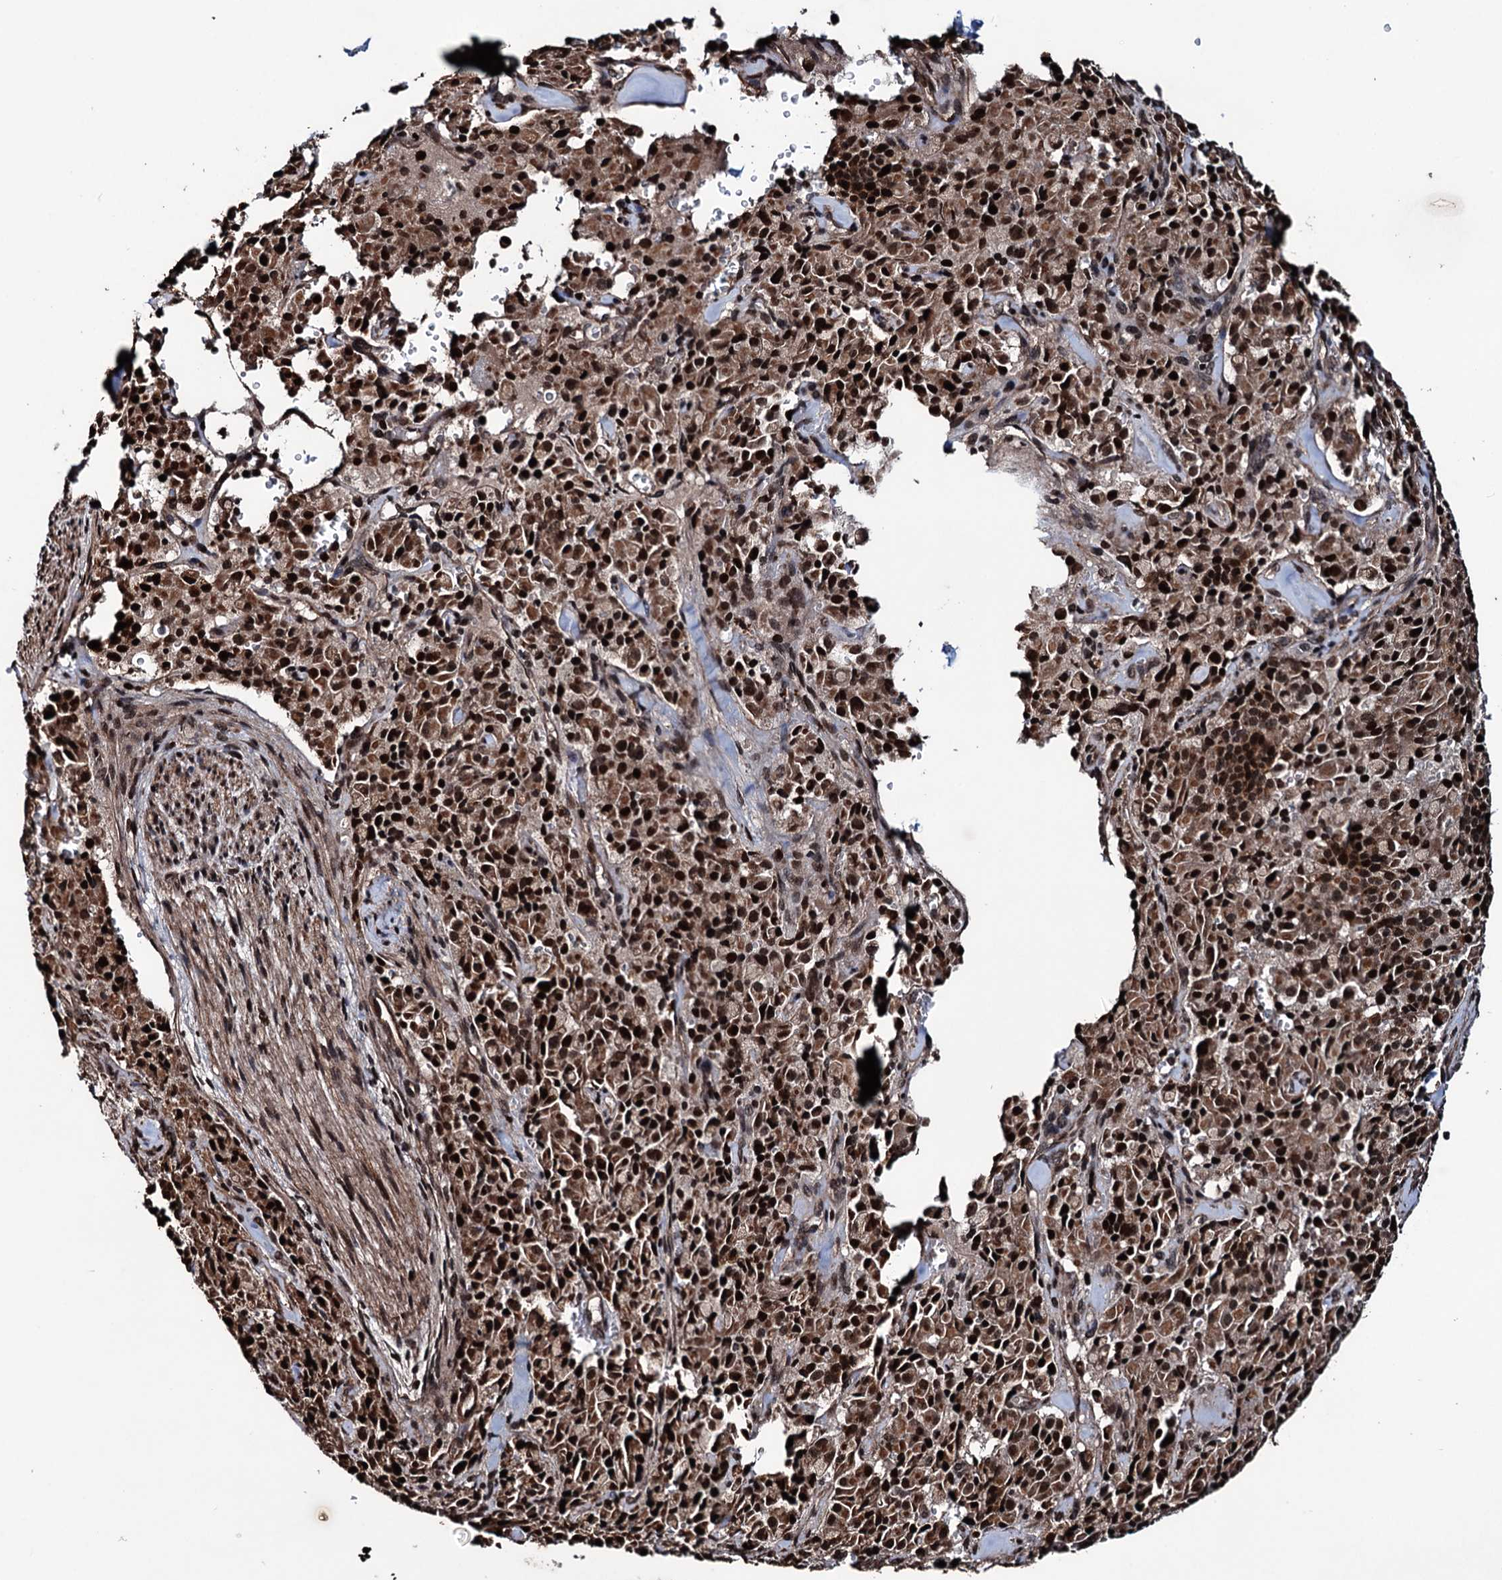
{"staining": {"intensity": "strong", "quantity": ">75%", "location": "cytoplasmic/membranous,nuclear"}, "tissue": "pancreatic cancer", "cell_type": "Tumor cells", "image_type": "cancer", "snomed": [{"axis": "morphology", "description": "Adenocarcinoma, NOS"}, {"axis": "topography", "description": "Pancreas"}], "caption": "An image of human pancreatic cancer (adenocarcinoma) stained for a protein demonstrates strong cytoplasmic/membranous and nuclear brown staining in tumor cells. Nuclei are stained in blue.", "gene": "EYA4", "patient": {"sex": "male", "age": 65}}